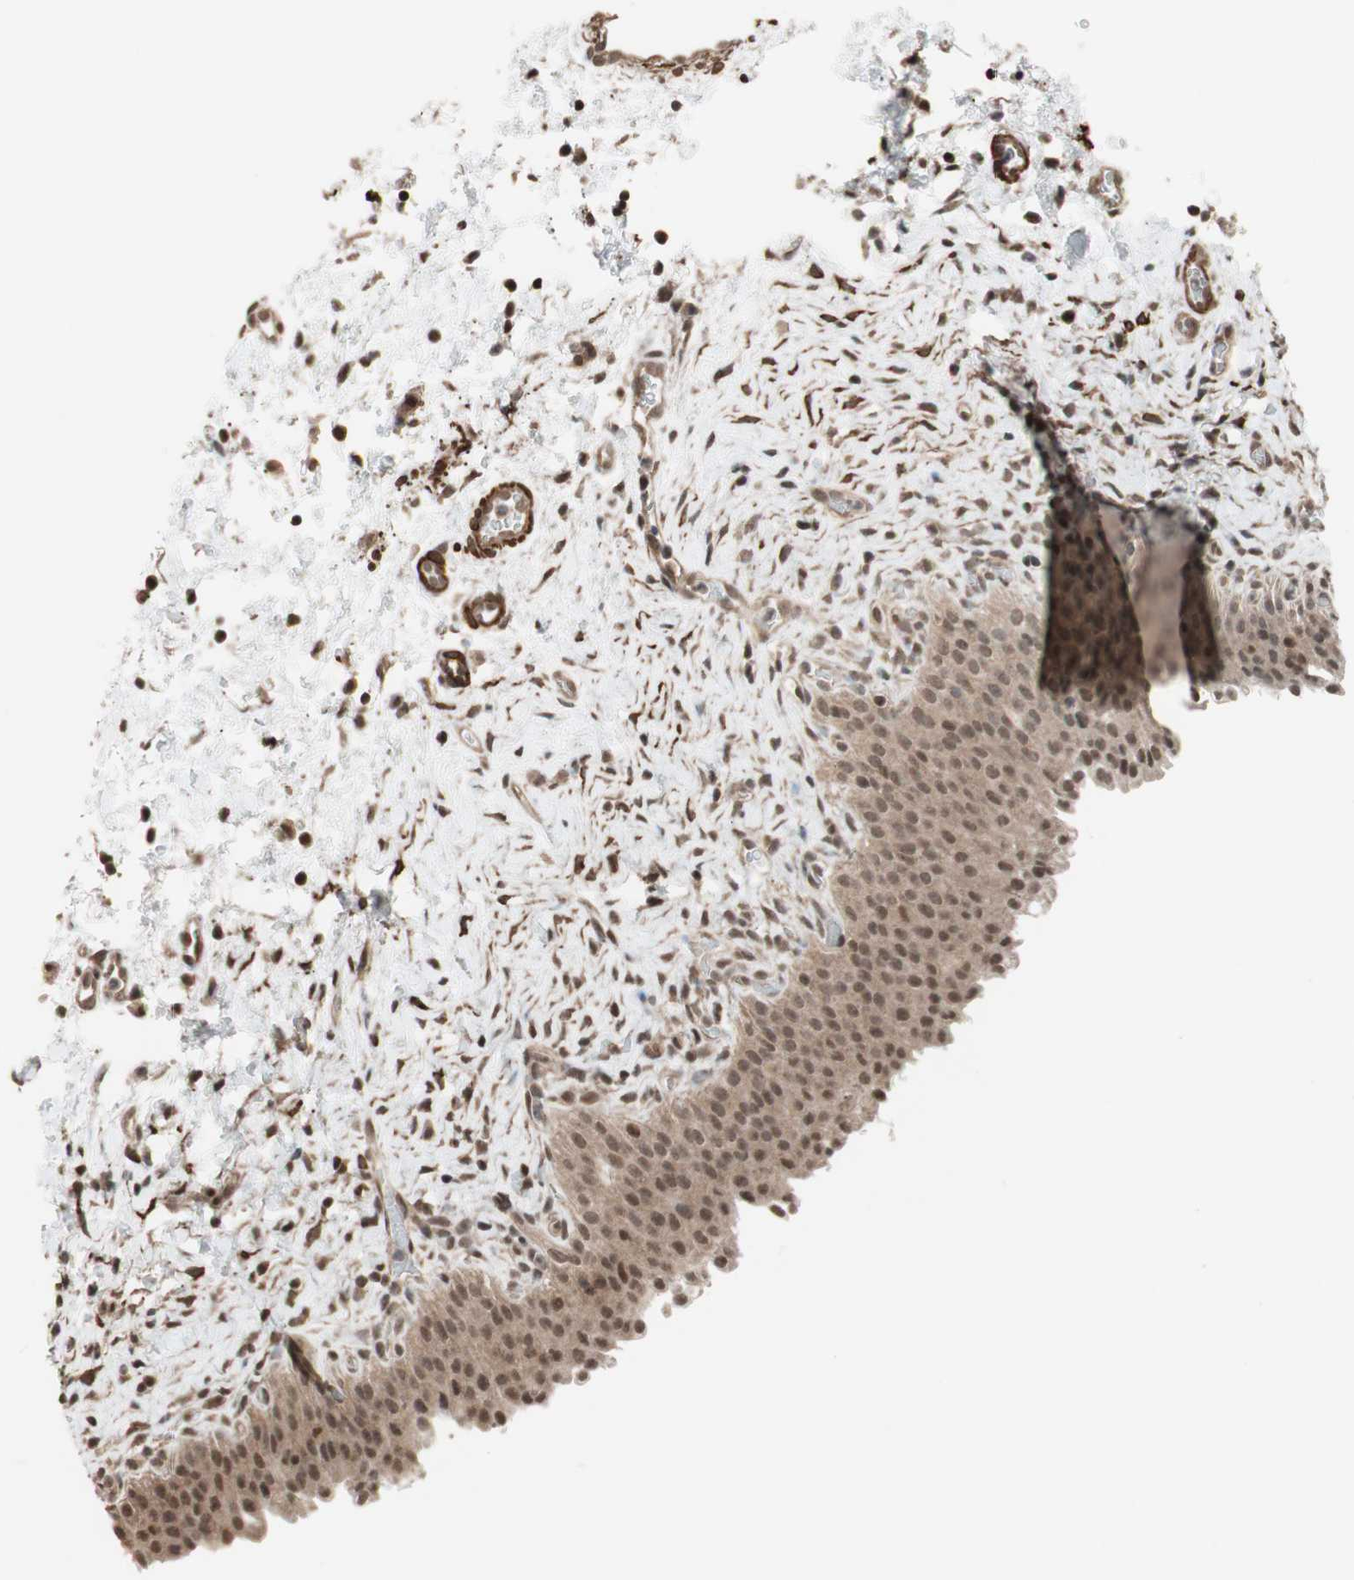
{"staining": {"intensity": "moderate", "quantity": ">75%", "location": "cytoplasmic/membranous,nuclear"}, "tissue": "urinary bladder", "cell_type": "Urothelial cells", "image_type": "normal", "snomed": [{"axis": "morphology", "description": "Normal tissue, NOS"}, {"axis": "topography", "description": "Urinary bladder"}], "caption": "Brown immunohistochemical staining in benign human urinary bladder demonstrates moderate cytoplasmic/membranous,nuclear staining in about >75% of urothelial cells.", "gene": "DRAP1", "patient": {"sex": "male", "age": 51}}